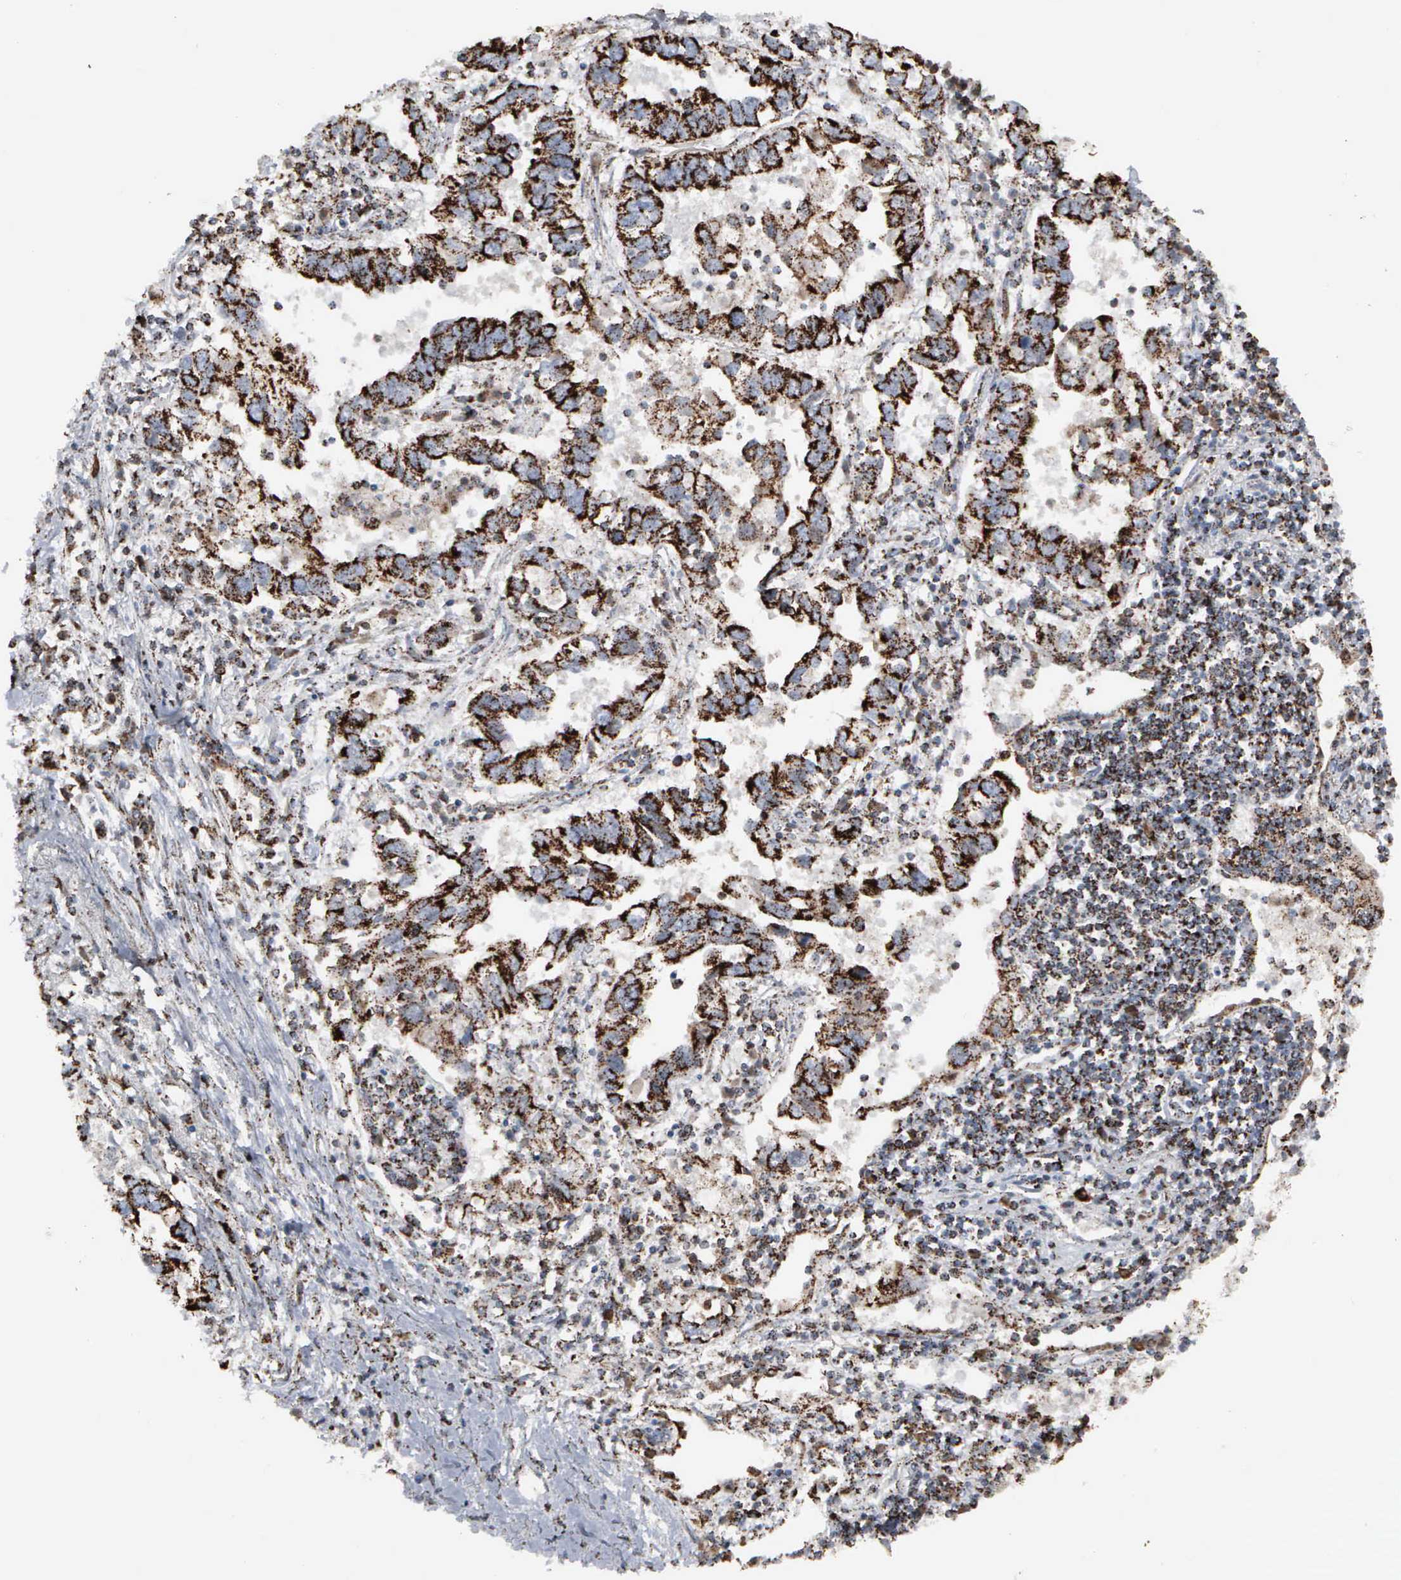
{"staining": {"intensity": "strong", "quantity": ">75%", "location": "cytoplasmic/membranous"}, "tissue": "lung cancer", "cell_type": "Tumor cells", "image_type": "cancer", "snomed": [{"axis": "morphology", "description": "Adenocarcinoma, NOS"}, {"axis": "topography", "description": "Lung"}], "caption": "The image exhibits staining of lung adenocarcinoma, revealing strong cytoplasmic/membranous protein staining (brown color) within tumor cells. Using DAB (3,3'-diaminobenzidine) (brown) and hematoxylin (blue) stains, captured at high magnification using brightfield microscopy.", "gene": "HSPA9", "patient": {"sex": "male", "age": 48}}